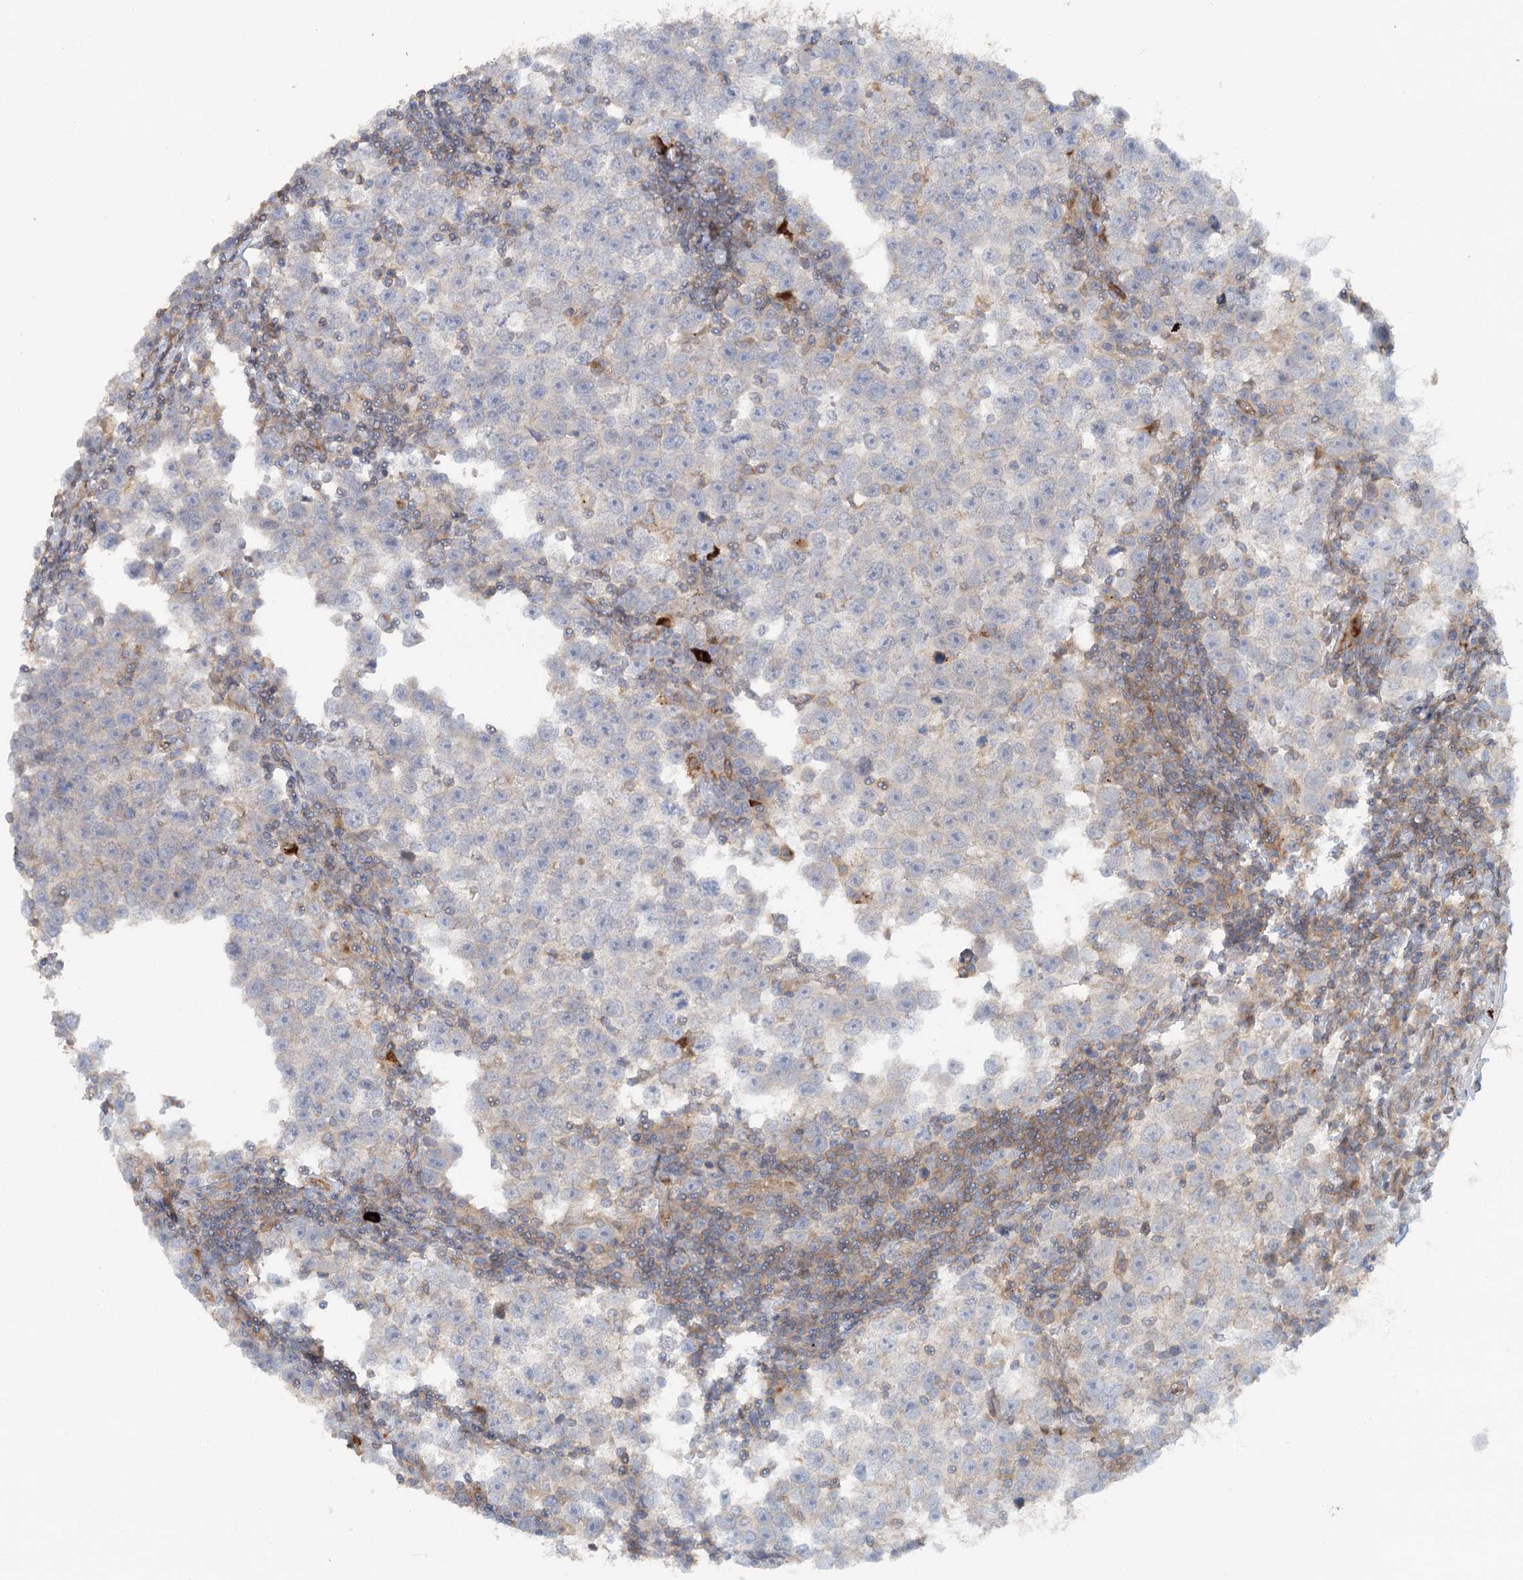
{"staining": {"intensity": "negative", "quantity": "none", "location": "none"}, "tissue": "testis cancer", "cell_type": "Tumor cells", "image_type": "cancer", "snomed": [{"axis": "morphology", "description": "Normal tissue, NOS"}, {"axis": "morphology", "description": "Seminoma, NOS"}, {"axis": "topography", "description": "Testis"}], "caption": "Tumor cells are negative for brown protein staining in testis cancer. The staining was performed using DAB (3,3'-diaminobenzidine) to visualize the protein expression in brown, while the nuclei were stained in blue with hematoxylin (Magnification: 20x).", "gene": "GBE1", "patient": {"sex": "male", "age": 43}}